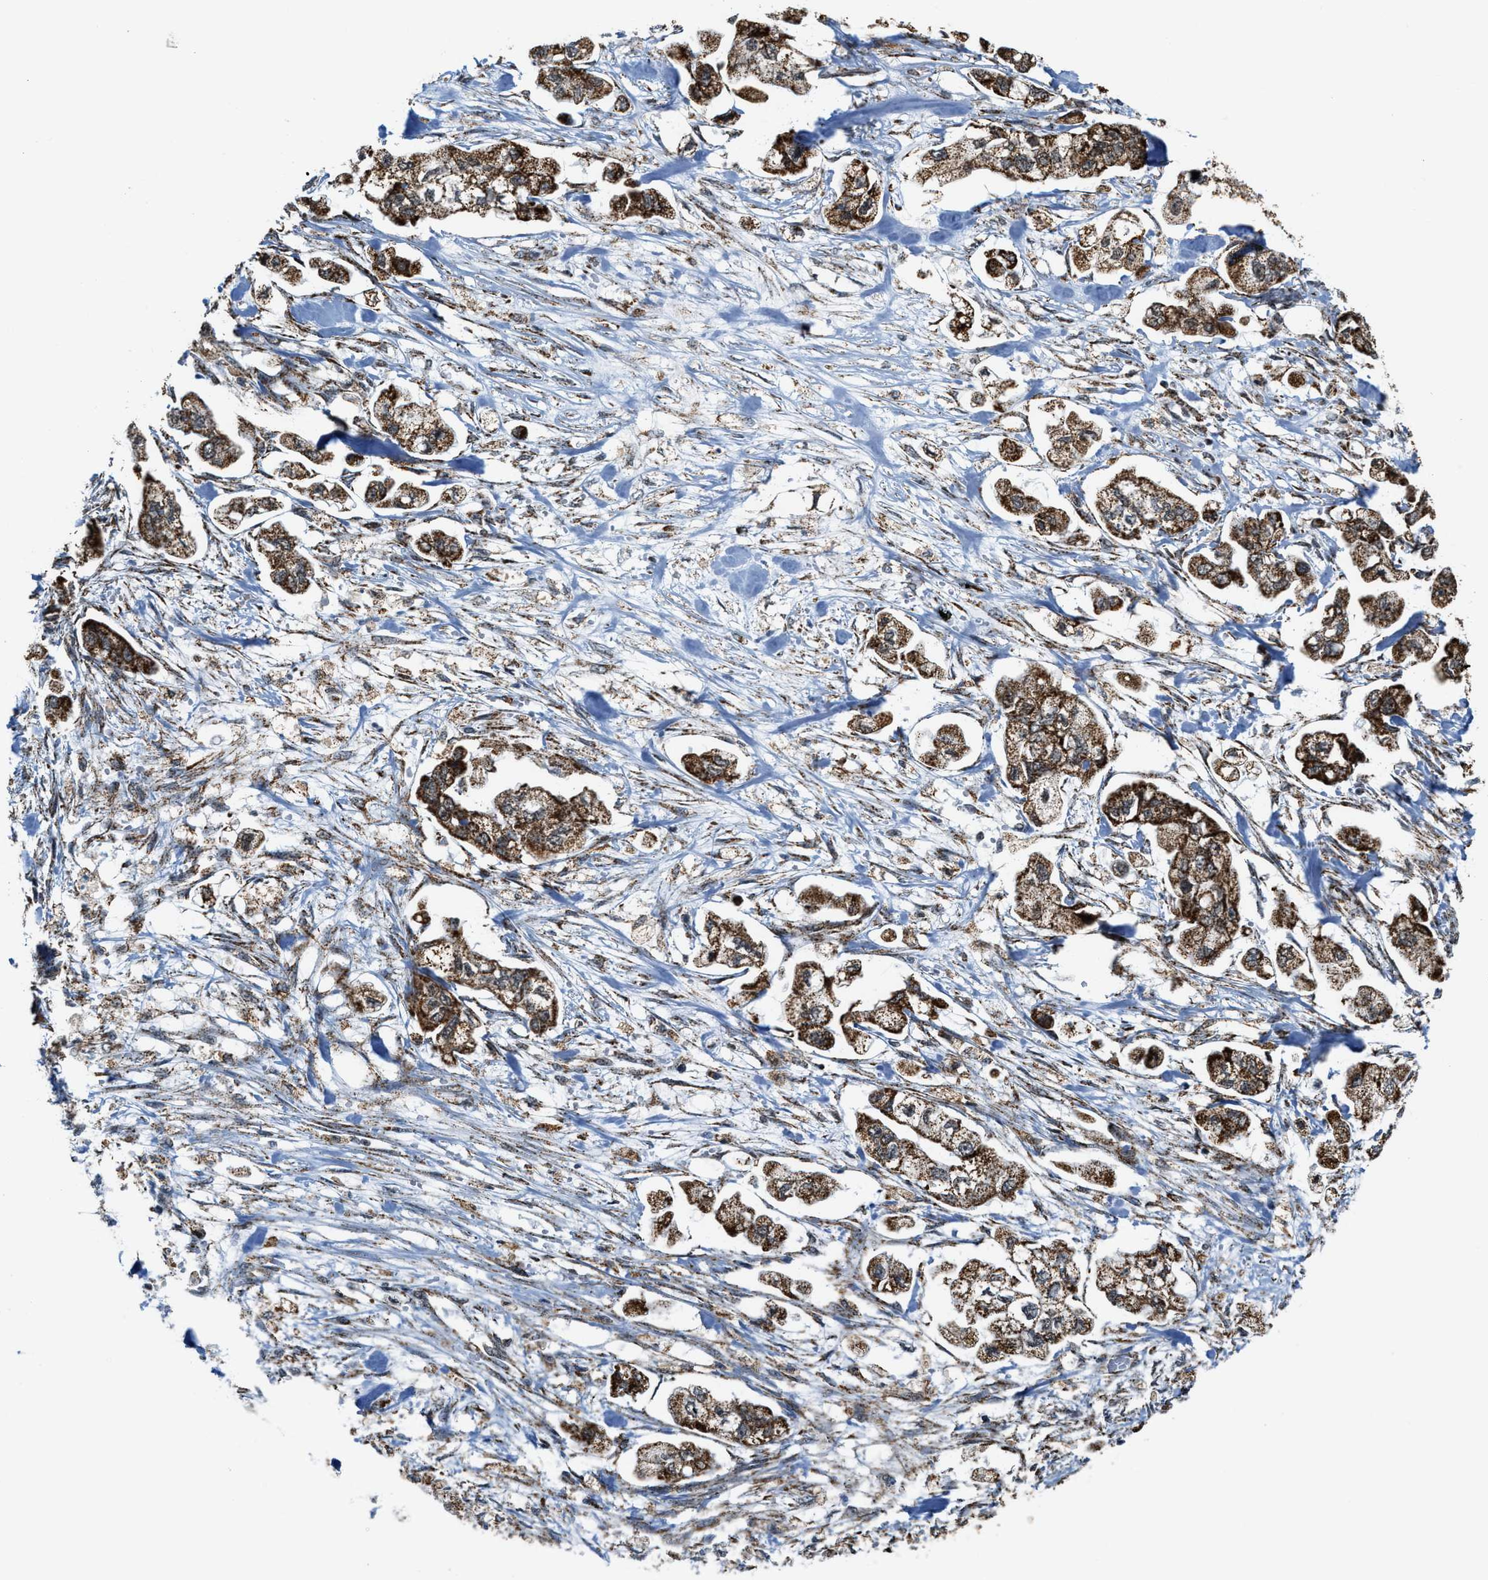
{"staining": {"intensity": "strong", "quantity": ">75%", "location": "cytoplasmic/membranous"}, "tissue": "stomach cancer", "cell_type": "Tumor cells", "image_type": "cancer", "snomed": [{"axis": "morphology", "description": "Normal tissue, NOS"}, {"axis": "morphology", "description": "Adenocarcinoma, NOS"}, {"axis": "topography", "description": "Stomach"}], "caption": "Human stomach adenocarcinoma stained for a protein (brown) reveals strong cytoplasmic/membranous positive expression in approximately >75% of tumor cells.", "gene": "HIBADH", "patient": {"sex": "male", "age": 62}}